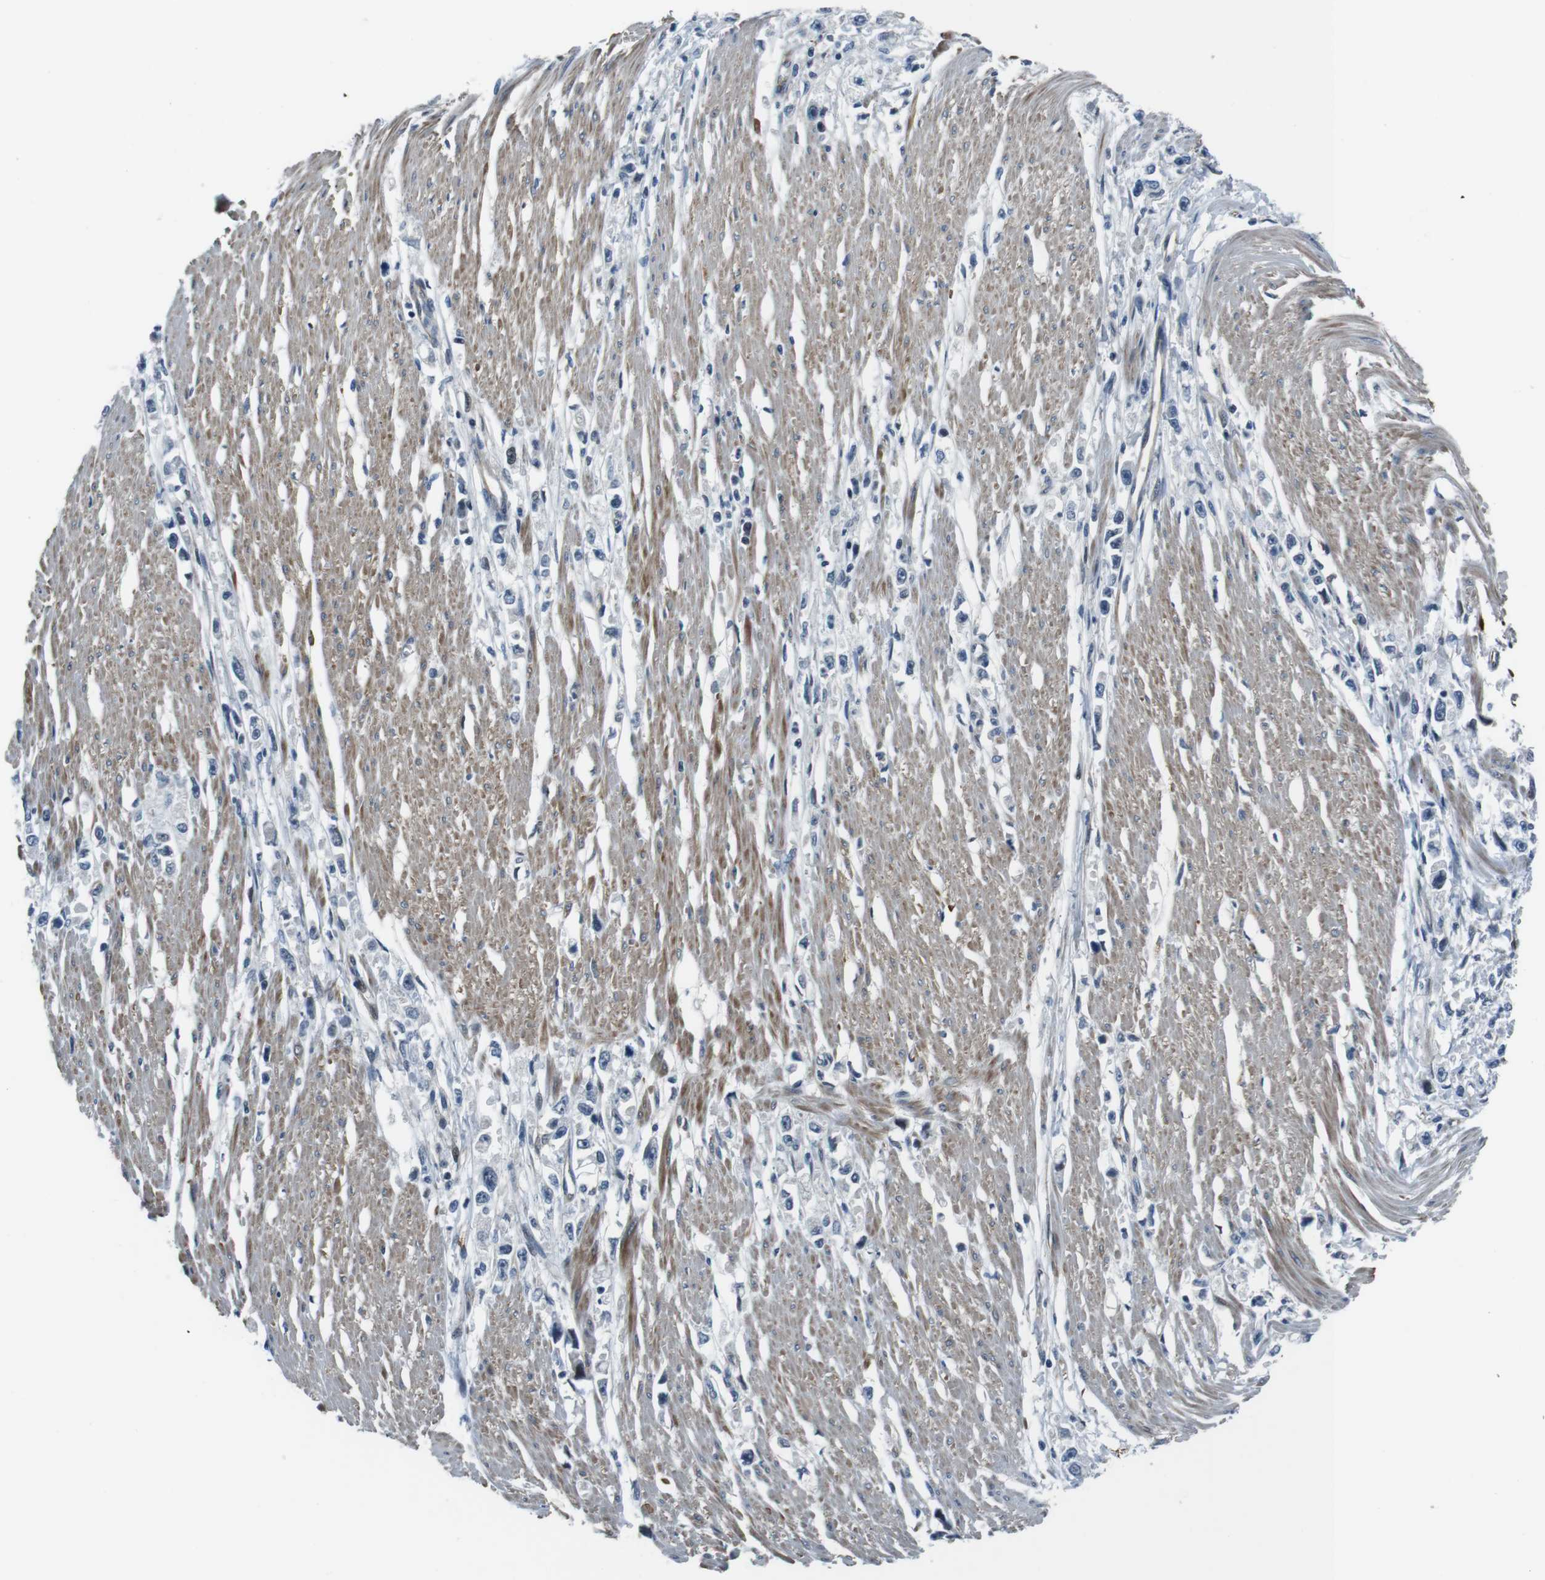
{"staining": {"intensity": "negative", "quantity": "none", "location": "none"}, "tissue": "stomach cancer", "cell_type": "Tumor cells", "image_type": "cancer", "snomed": [{"axis": "morphology", "description": "Adenocarcinoma, NOS"}, {"axis": "topography", "description": "Stomach"}], "caption": "There is no significant staining in tumor cells of adenocarcinoma (stomach). The staining is performed using DAB brown chromogen with nuclei counter-stained in using hematoxylin.", "gene": "LRRC49", "patient": {"sex": "female", "age": 59}}